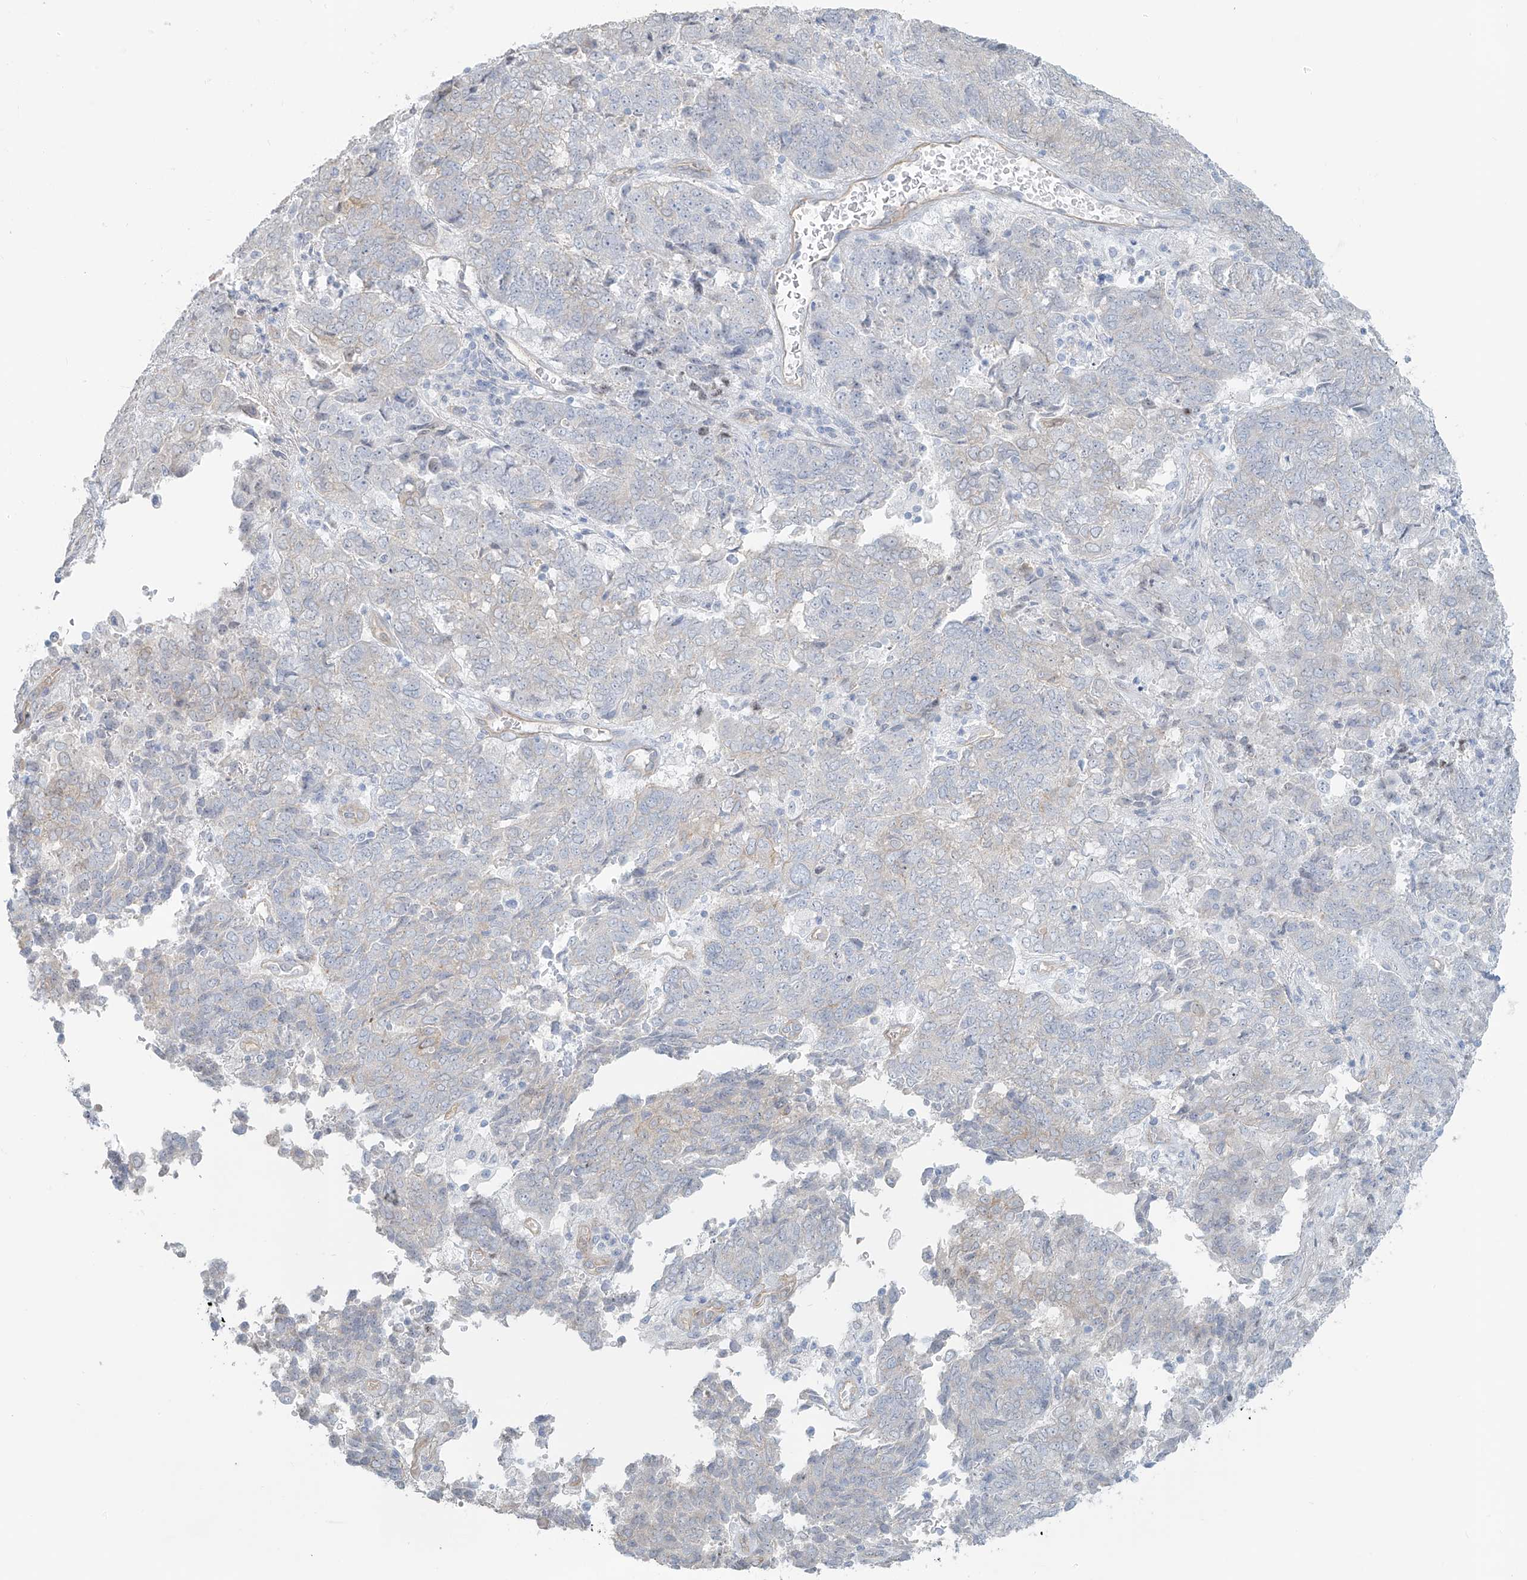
{"staining": {"intensity": "negative", "quantity": "none", "location": "none"}, "tissue": "endometrial cancer", "cell_type": "Tumor cells", "image_type": "cancer", "snomed": [{"axis": "morphology", "description": "Adenocarcinoma, NOS"}, {"axis": "topography", "description": "Endometrium"}], "caption": "Immunohistochemistry (IHC) image of human adenocarcinoma (endometrial) stained for a protein (brown), which reveals no expression in tumor cells. (IHC, brightfield microscopy, high magnification).", "gene": "TUBE1", "patient": {"sex": "female", "age": 80}}